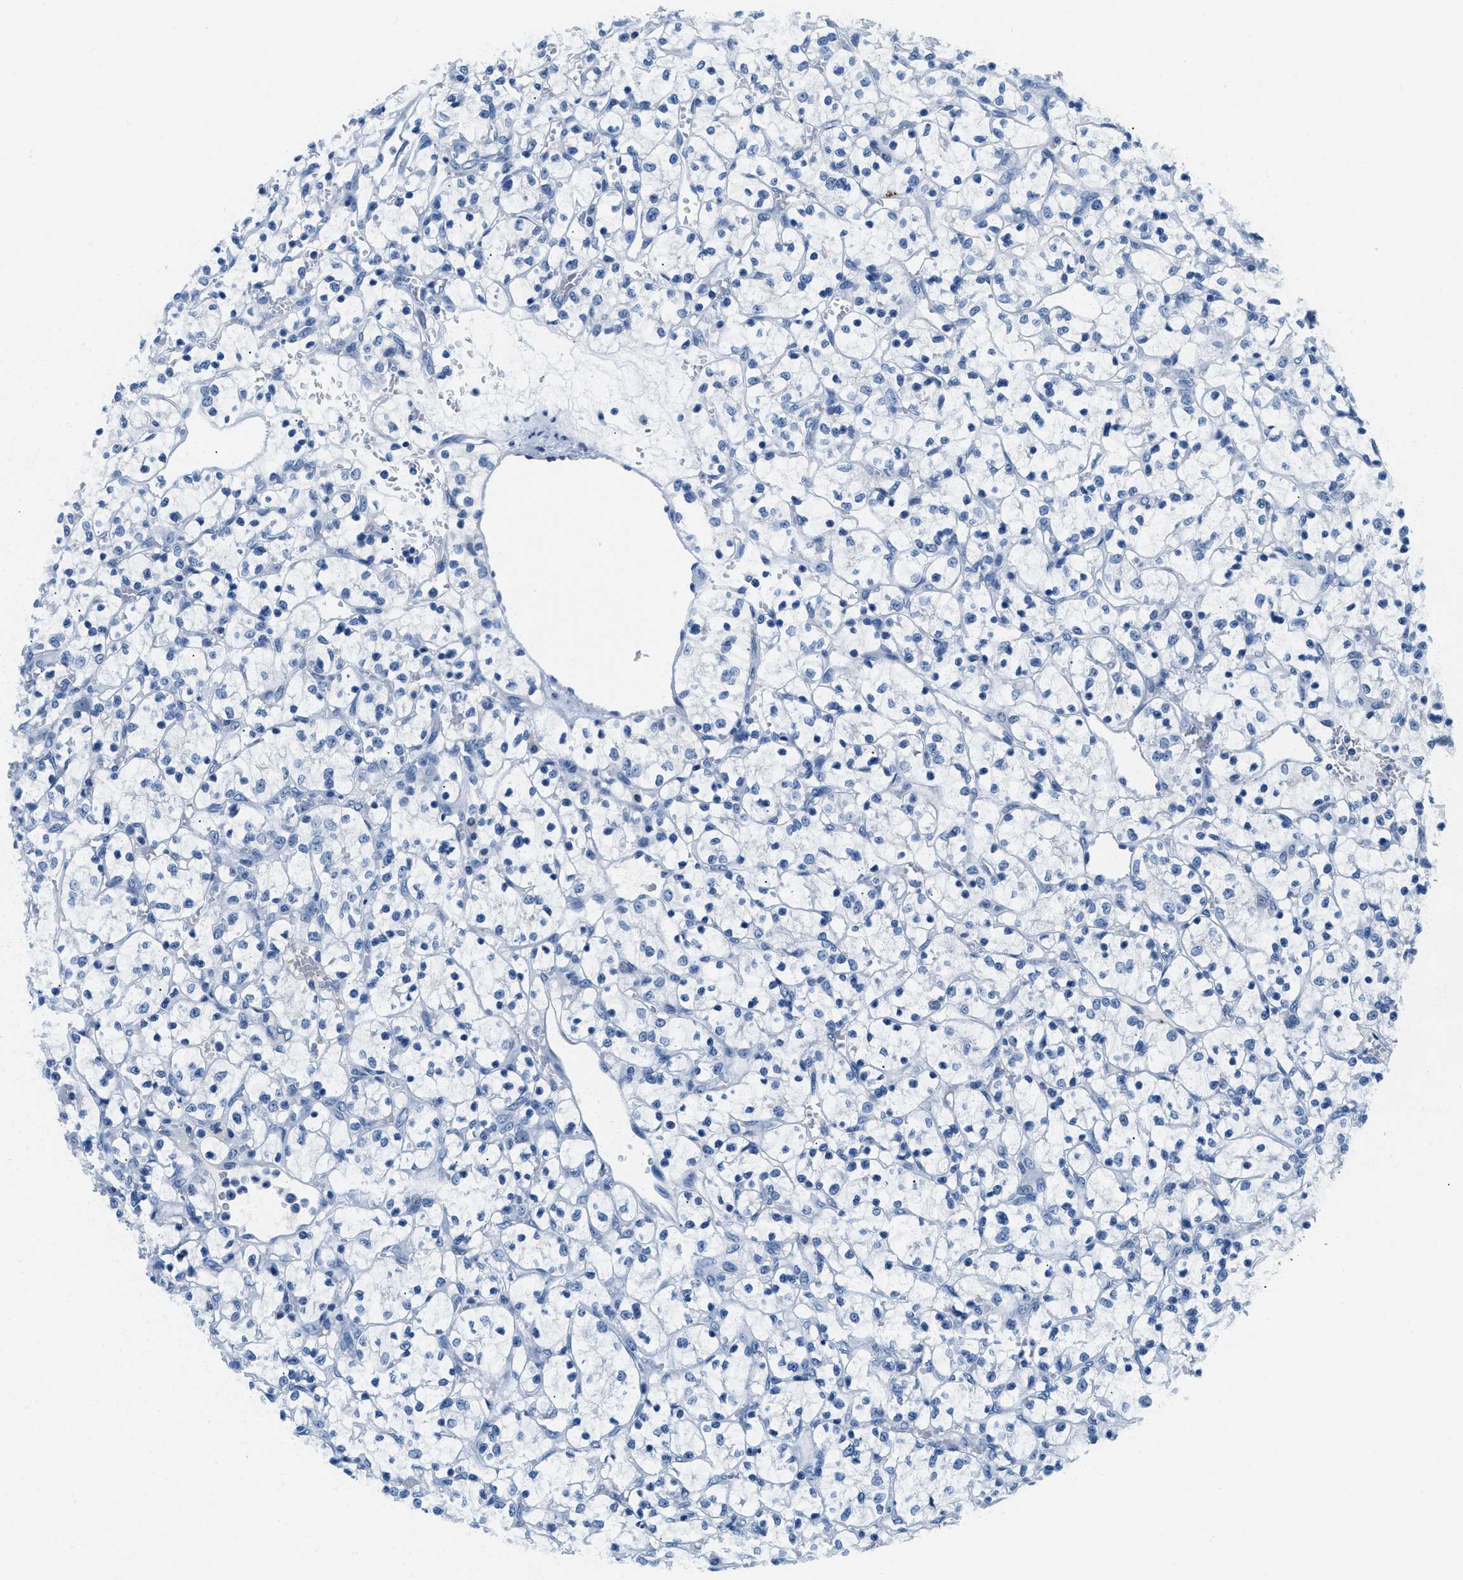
{"staining": {"intensity": "negative", "quantity": "none", "location": "none"}, "tissue": "renal cancer", "cell_type": "Tumor cells", "image_type": "cancer", "snomed": [{"axis": "morphology", "description": "Adenocarcinoma, NOS"}, {"axis": "topography", "description": "Kidney"}], "caption": "Histopathology image shows no significant protein positivity in tumor cells of renal cancer (adenocarcinoma).", "gene": "STXBP2", "patient": {"sex": "female", "age": 69}}